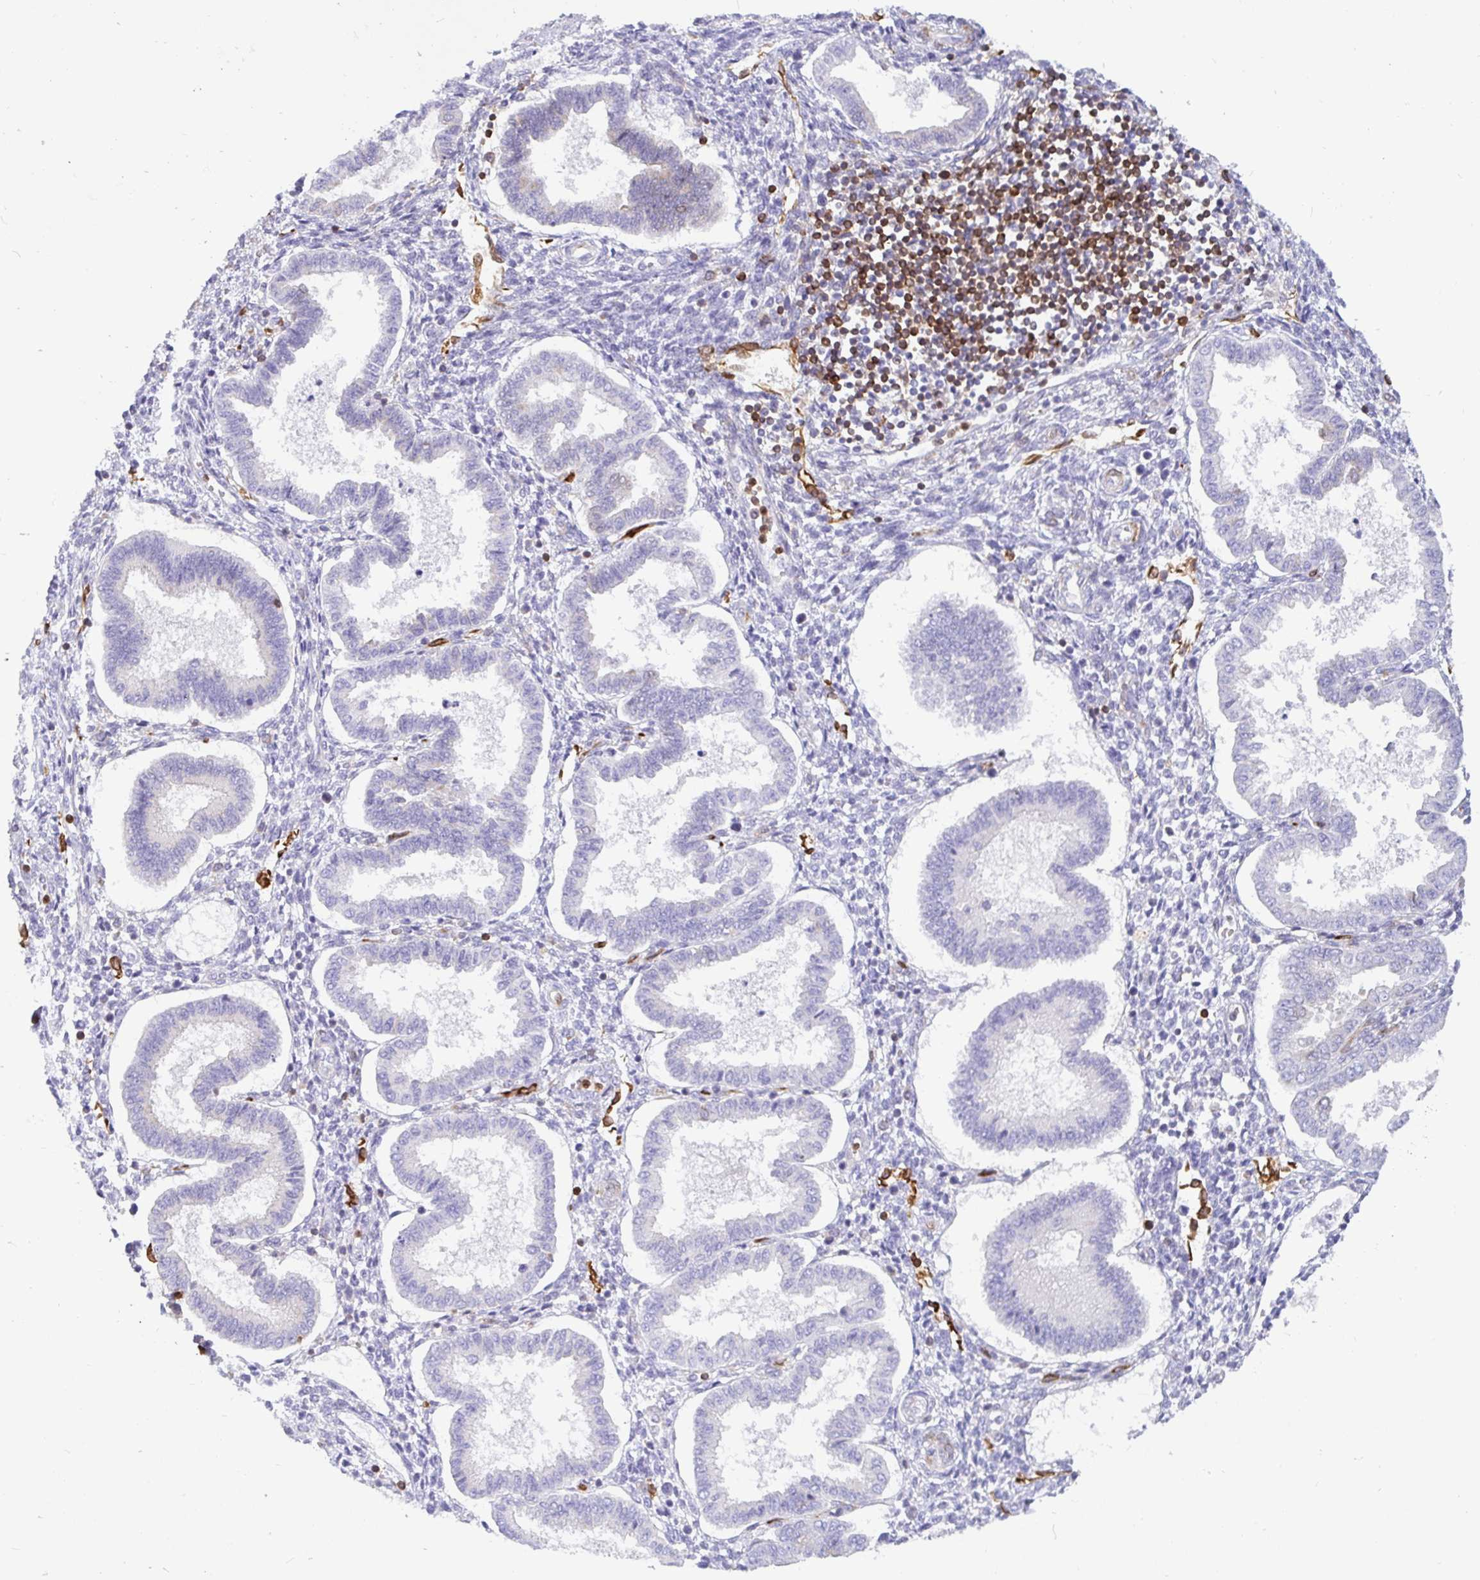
{"staining": {"intensity": "negative", "quantity": "none", "location": "none"}, "tissue": "endometrium", "cell_type": "Cells in endometrial stroma", "image_type": "normal", "snomed": [{"axis": "morphology", "description": "Normal tissue, NOS"}, {"axis": "topography", "description": "Endometrium"}], "caption": "Histopathology image shows no protein expression in cells in endometrial stroma of unremarkable endometrium.", "gene": "TP53I11", "patient": {"sex": "female", "age": 24}}